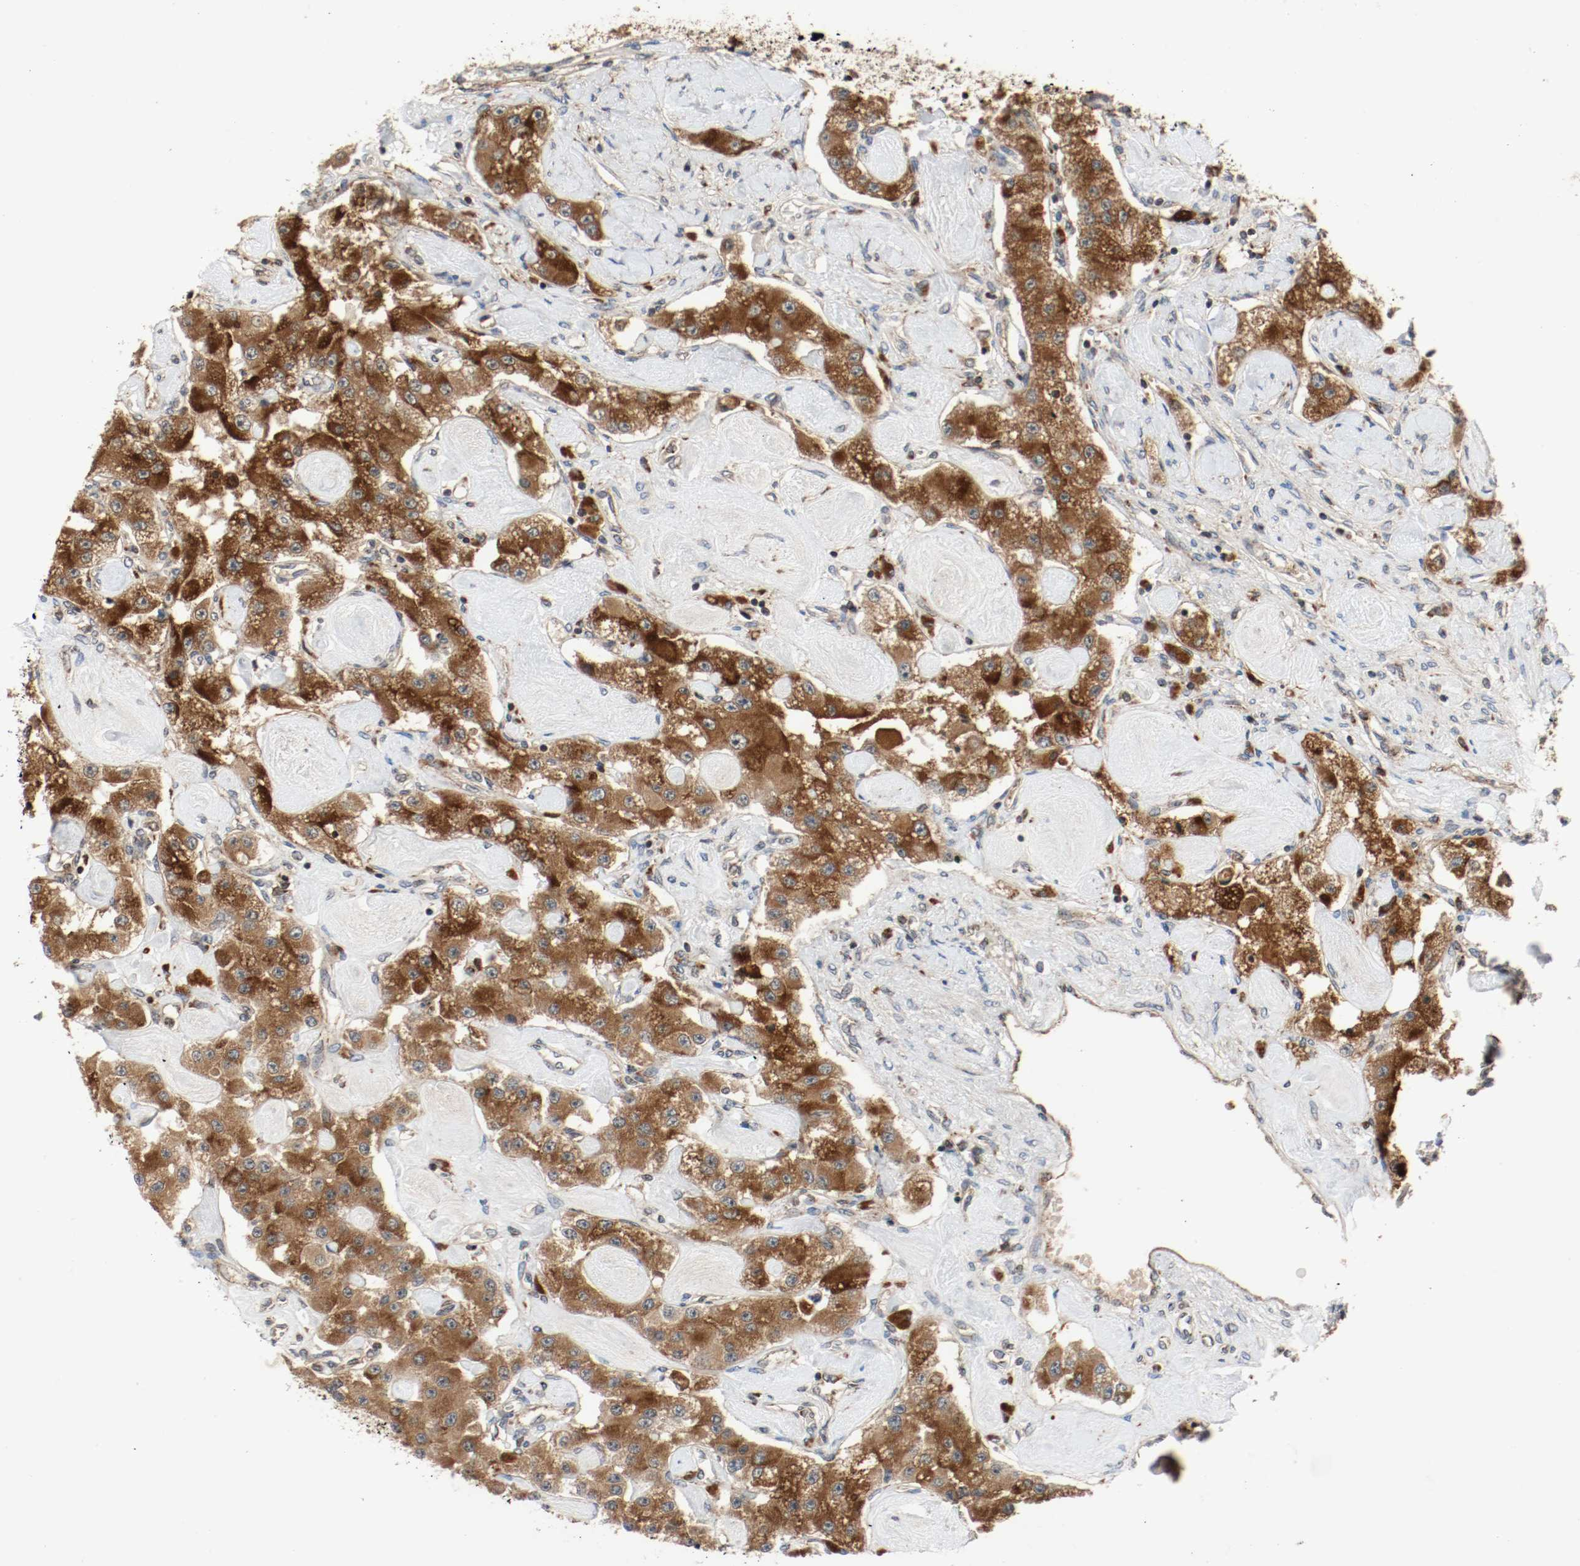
{"staining": {"intensity": "moderate", "quantity": ">75%", "location": "cytoplasmic/membranous"}, "tissue": "carcinoid", "cell_type": "Tumor cells", "image_type": "cancer", "snomed": [{"axis": "morphology", "description": "Carcinoid, malignant, NOS"}, {"axis": "topography", "description": "Pancreas"}], "caption": "About >75% of tumor cells in human carcinoid display moderate cytoplasmic/membranous protein staining as visualized by brown immunohistochemical staining.", "gene": "LAMP2", "patient": {"sex": "male", "age": 41}}